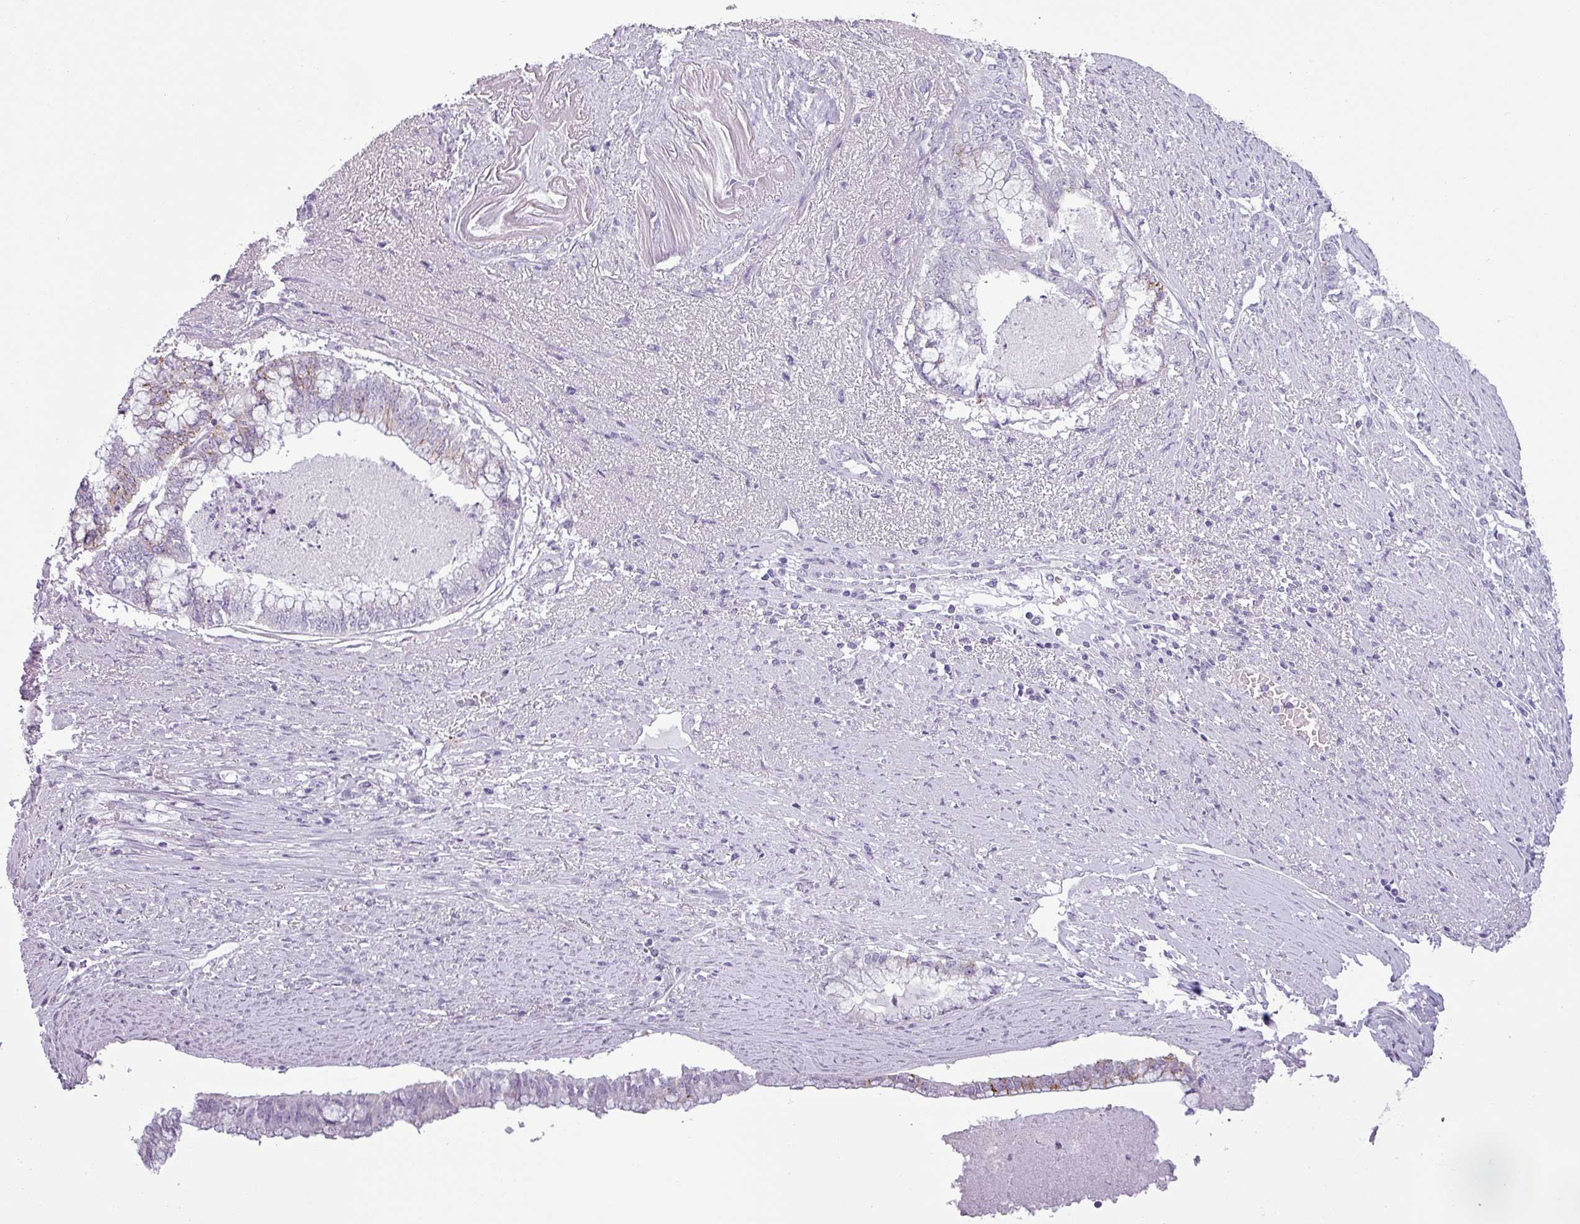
{"staining": {"intensity": "moderate", "quantity": "<25%", "location": "cytoplasmic/membranous"}, "tissue": "endometrial cancer", "cell_type": "Tumor cells", "image_type": "cancer", "snomed": [{"axis": "morphology", "description": "Adenocarcinoma, NOS"}, {"axis": "topography", "description": "Endometrium"}], "caption": "Immunohistochemistry (IHC) staining of adenocarcinoma (endometrial), which exhibits low levels of moderate cytoplasmic/membranous expression in approximately <25% of tumor cells indicating moderate cytoplasmic/membranous protein positivity. The staining was performed using DAB (brown) for protein detection and nuclei were counterstained in hematoxylin (blue).", "gene": "CDH16", "patient": {"sex": "female", "age": 79}}